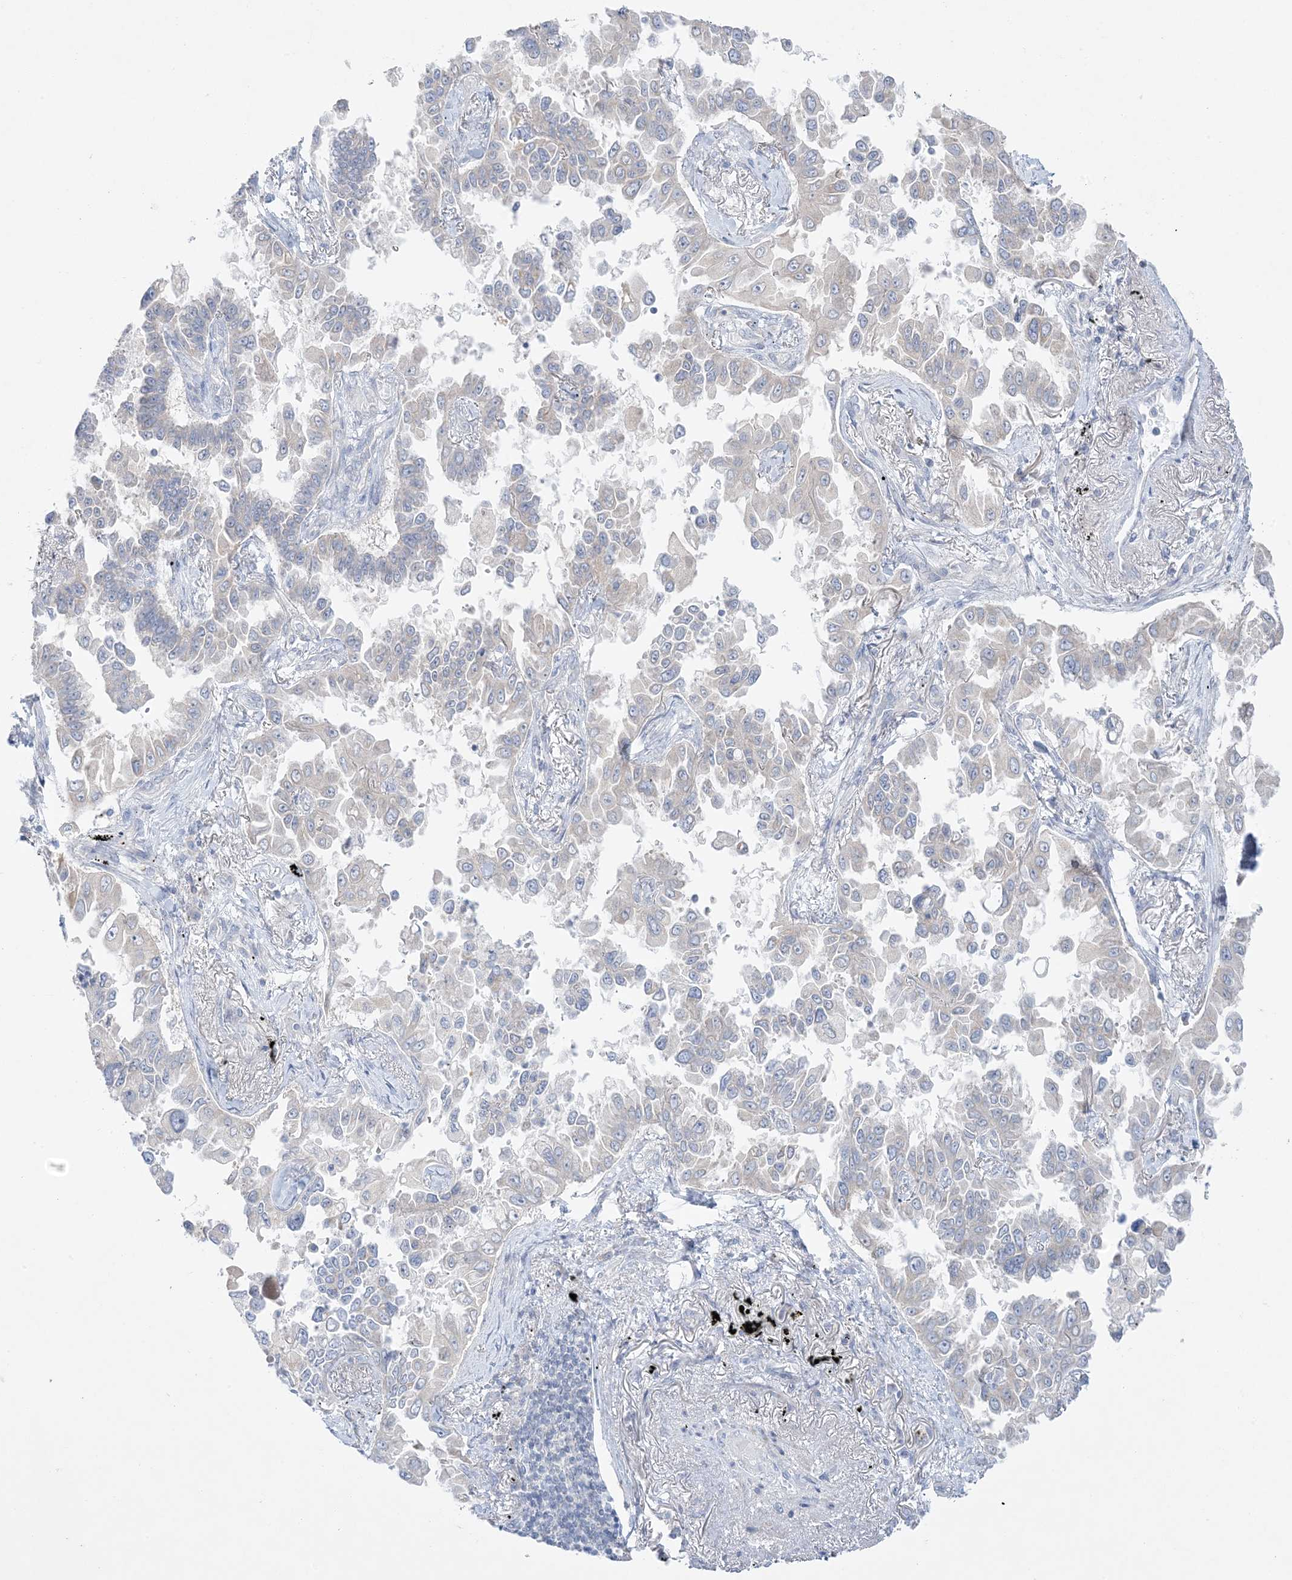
{"staining": {"intensity": "negative", "quantity": "none", "location": "none"}, "tissue": "lung cancer", "cell_type": "Tumor cells", "image_type": "cancer", "snomed": [{"axis": "morphology", "description": "Adenocarcinoma, NOS"}, {"axis": "topography", "description": "Lung"}], "caption": "High power microscopy photomicrograph of an immunohistochemistry (IHC) histopathology image of adenocarcinoma (lung), revealing no significant staining in tumor cells.", "gene": "FAM184A", "patient": {"sex": "female", "age": 67}}